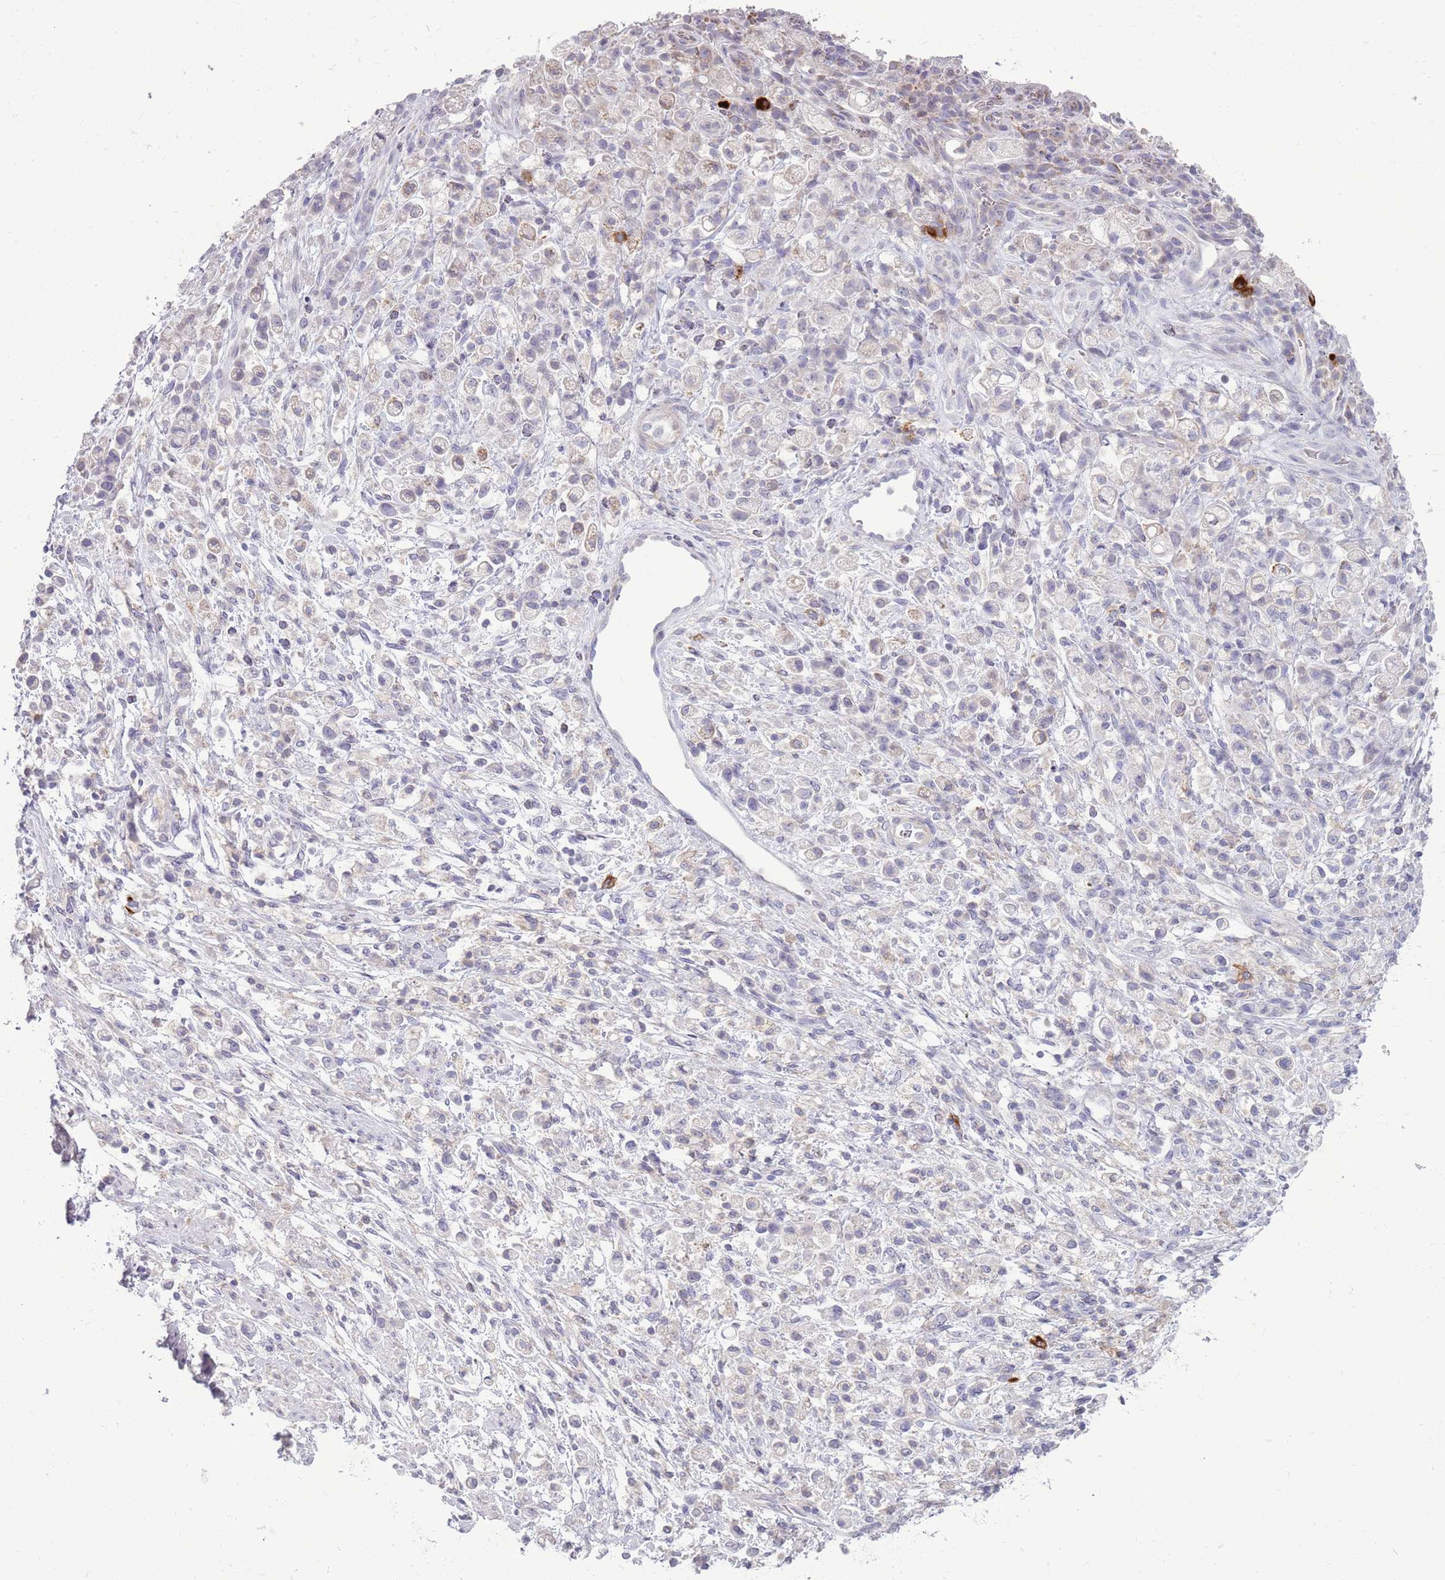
{"staining": {"intensity": "negative", "quantity": "none", "location": "none"}, "tissue": "stomach cancer", "cell_type": "Tumor cells", "image_type": "cancer", "snomed": [{"axis": "morphology", "description": "Adenocarcinoma, NOS"}, {"axis": "topography", "description": "Stomach"}], "caption": "There is no significant expression in tumor cells of stomach adenocarcinoma. Brightfield microscopy of immunohistochemistry stained with DAB (3,3'-diaminobenzidine) (brown) and hematoxylin (blue), captured at high magnification.", "gene": "ACSBG1", "patient": {"sex": "female", "age": 60}}